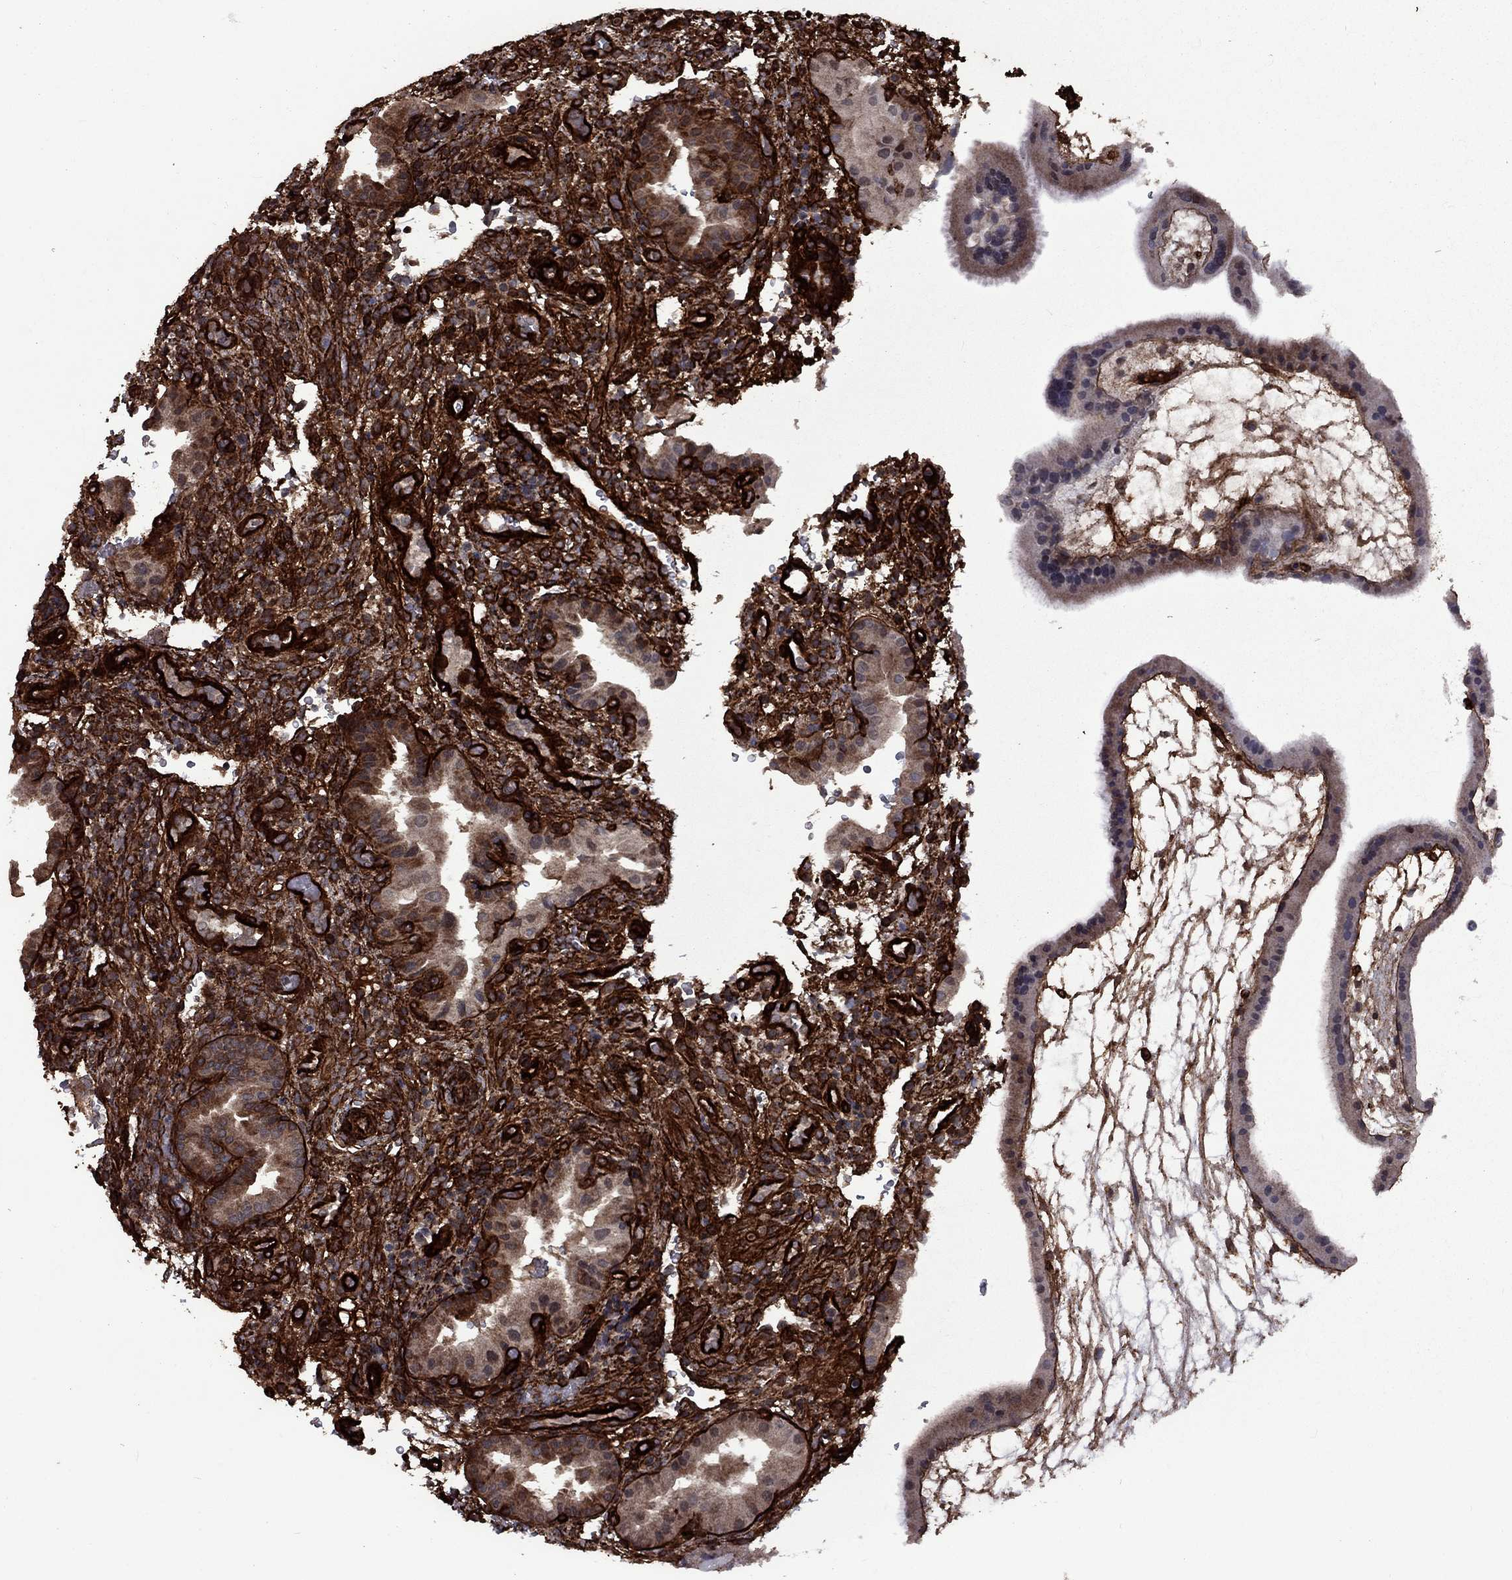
{"staining": {"intensity": "moderate", "quantity": ">75%", "location": "cytoplasmic/membranous"}, "tissue": "placenta", "cell_type": "Decidual cells", "image_type": "normal", "snomed": [{"axis": "morphology", "description": "Normal tissue, NOS"}, {"axis": "topography", "description": "Placenta"}], "caption": "Immunohistochemical staining of unremarkable human placenta displays moderate cytoplasmic/membranous protein expression in approximately >75% of decidual cells. (Stains: DAB (3,3'-diaminobenzidine) in brown, nuclei in blue, Microscopy: brightfield microscopy at high magnification).", "gene": "COL18A1", "patient": {"sex": "female", "age": 19}}